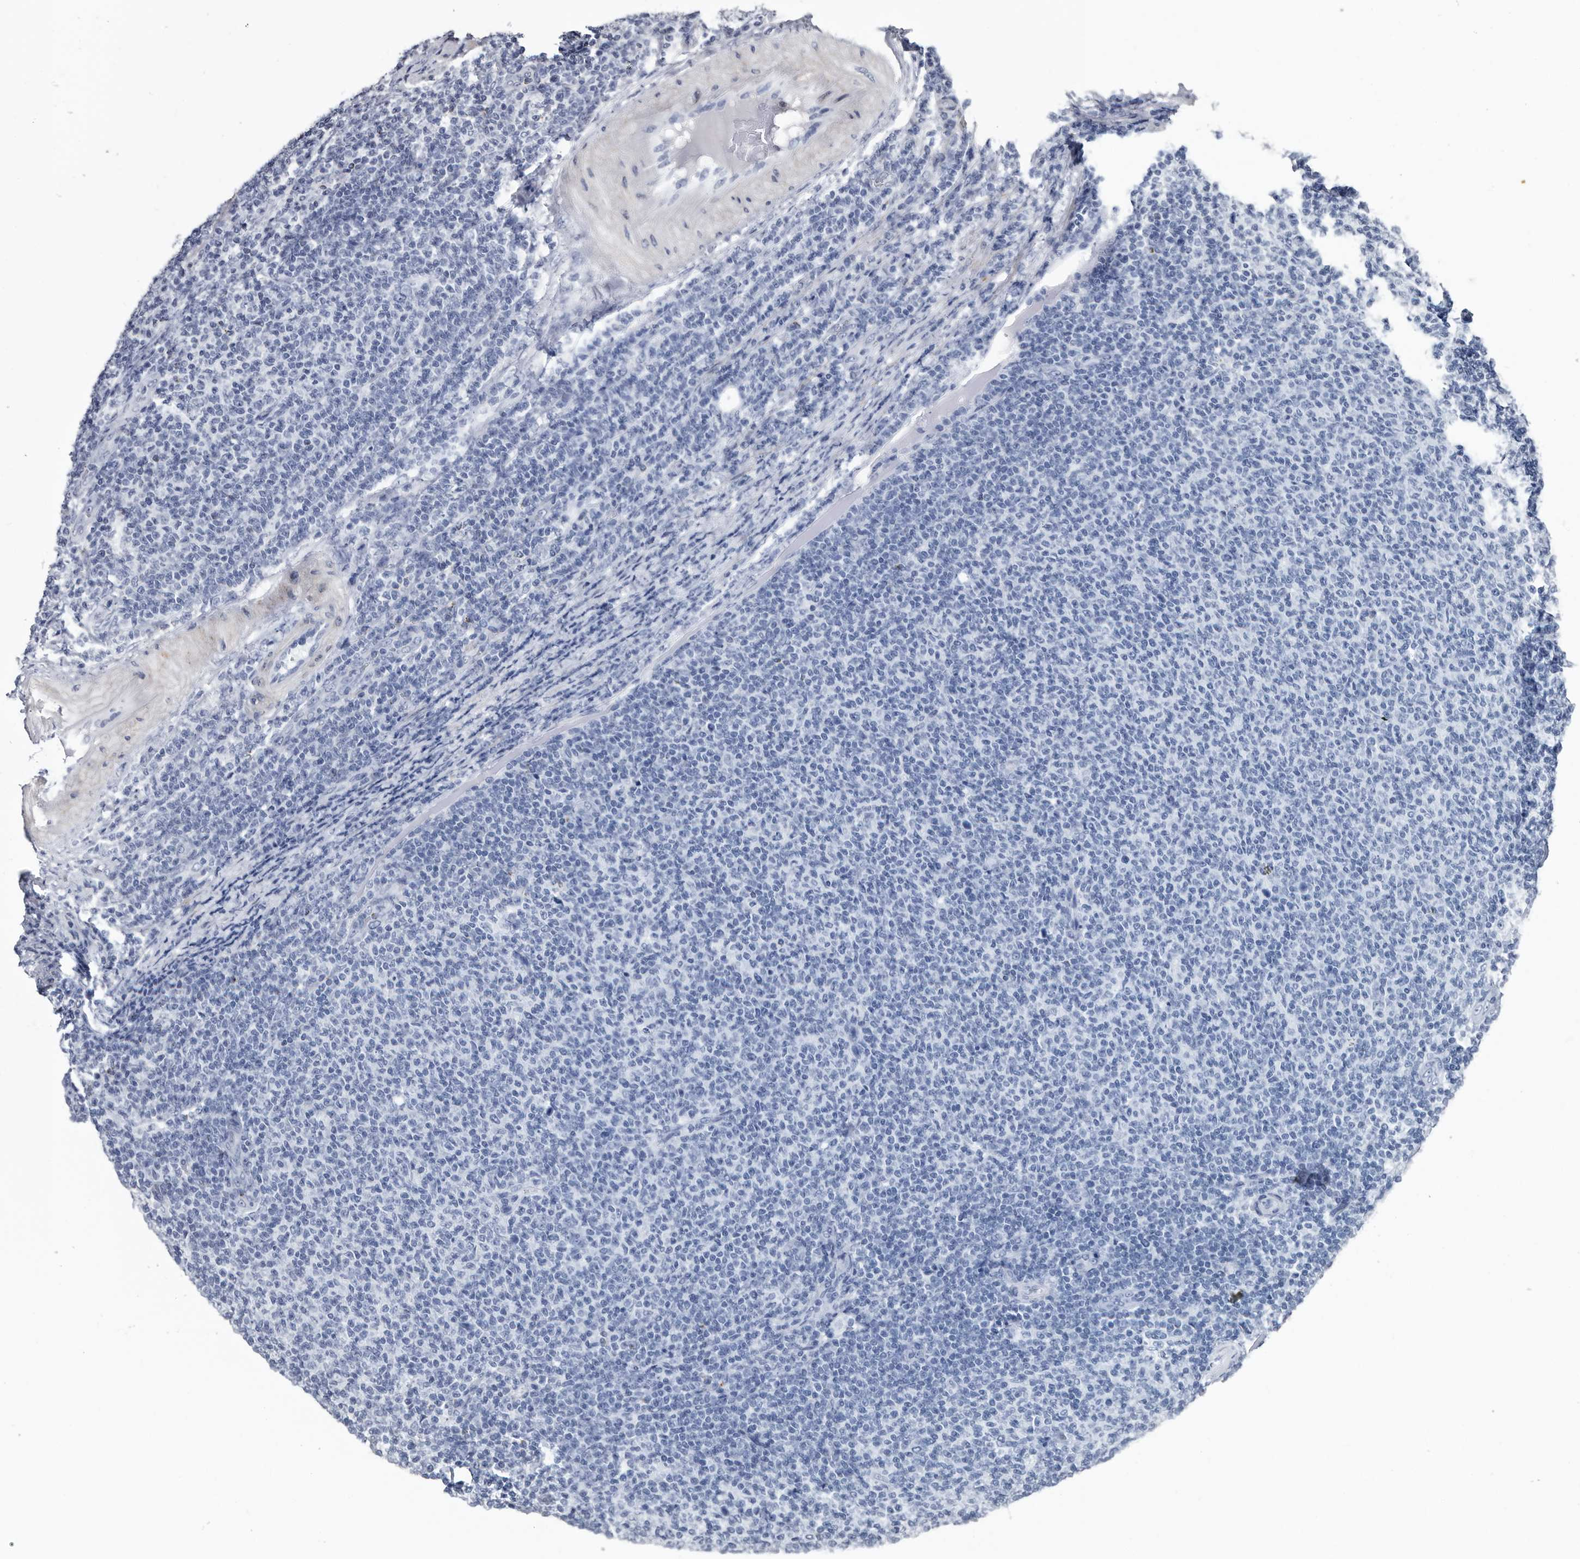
{"staining": {"intensity": "negative", "quantity": "none", "location": "none"}, "tissue": "lymphoma", "cell_type": "Tumor cells", "image_type": "cancer", "snomed": [{"axis": "morphology", "description": "Malignant lymphoma, non-Hodgkin's type, Low grade"}, {"axis": "topography", "description": "Lymph node"}], "caption": "This is an IHC image of human low-grade malignant lymphoma, non-Hodgkin's type. There is no staining in tumor cells.", "gene": "PRSS8", "patient": {"sex": "male", "age": 66}}